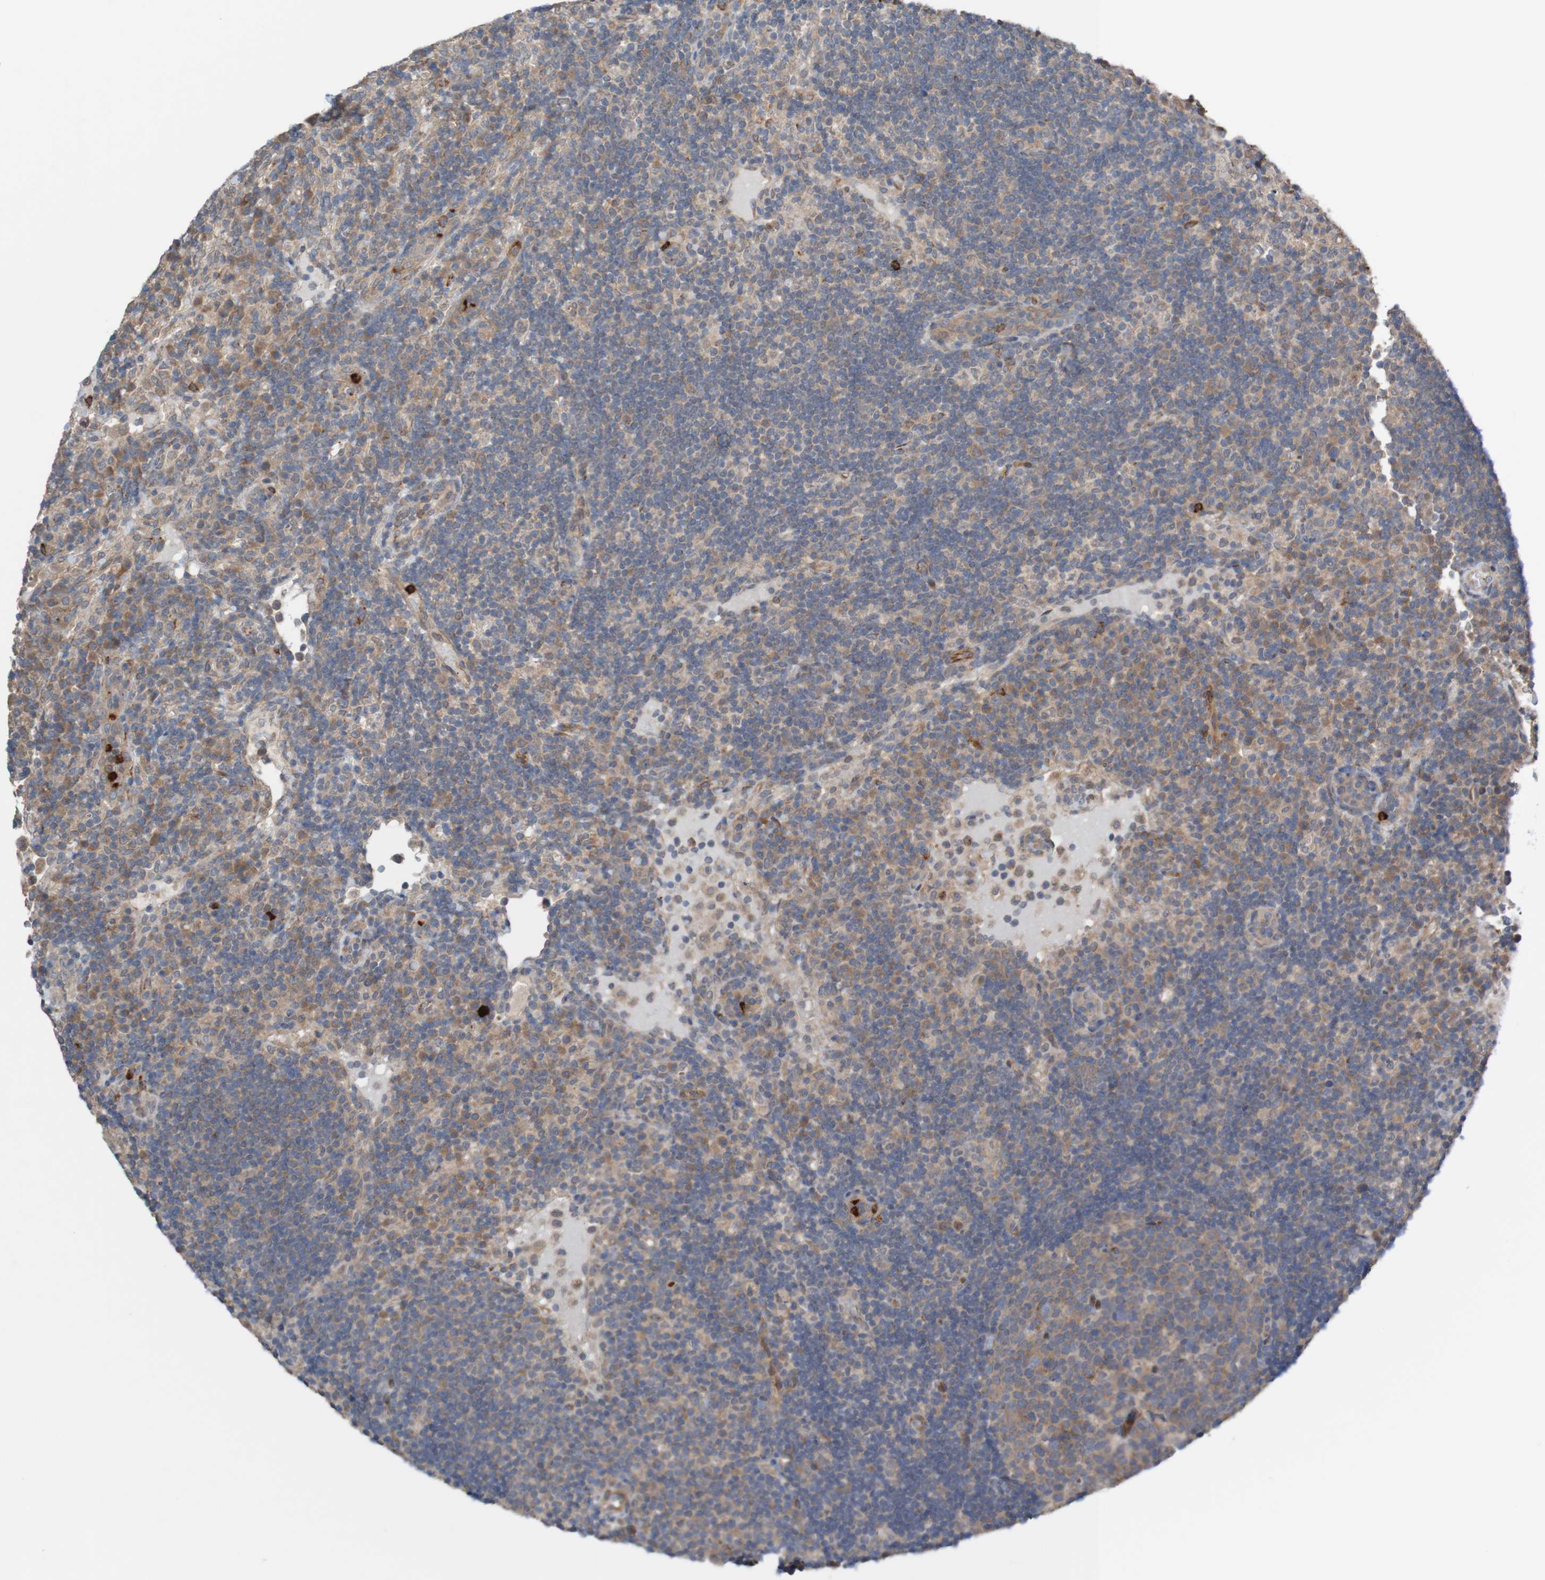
{"staining": {"intensity": "weak", "quantity": "25%-75%", "location": "cytoplasmic/membranous"}, "tissue": "lymph node", "cell_type": "Germinal center cells", "image_type": "normal", "snomed": [{"axis": "morphology", "description": "Normal tissue, NOS"}, {"axis": "topography", "description": "Lymph node"}], "caption": "Approximately 25%-75% of germinal center cells in benign lymph node reveal weak cytoplasmic/membranous protein positivity as visualized by brown immunohistochemical staining.", "gene": "ST8SIA6", "patient": {"sex": "female", "age": 53}}